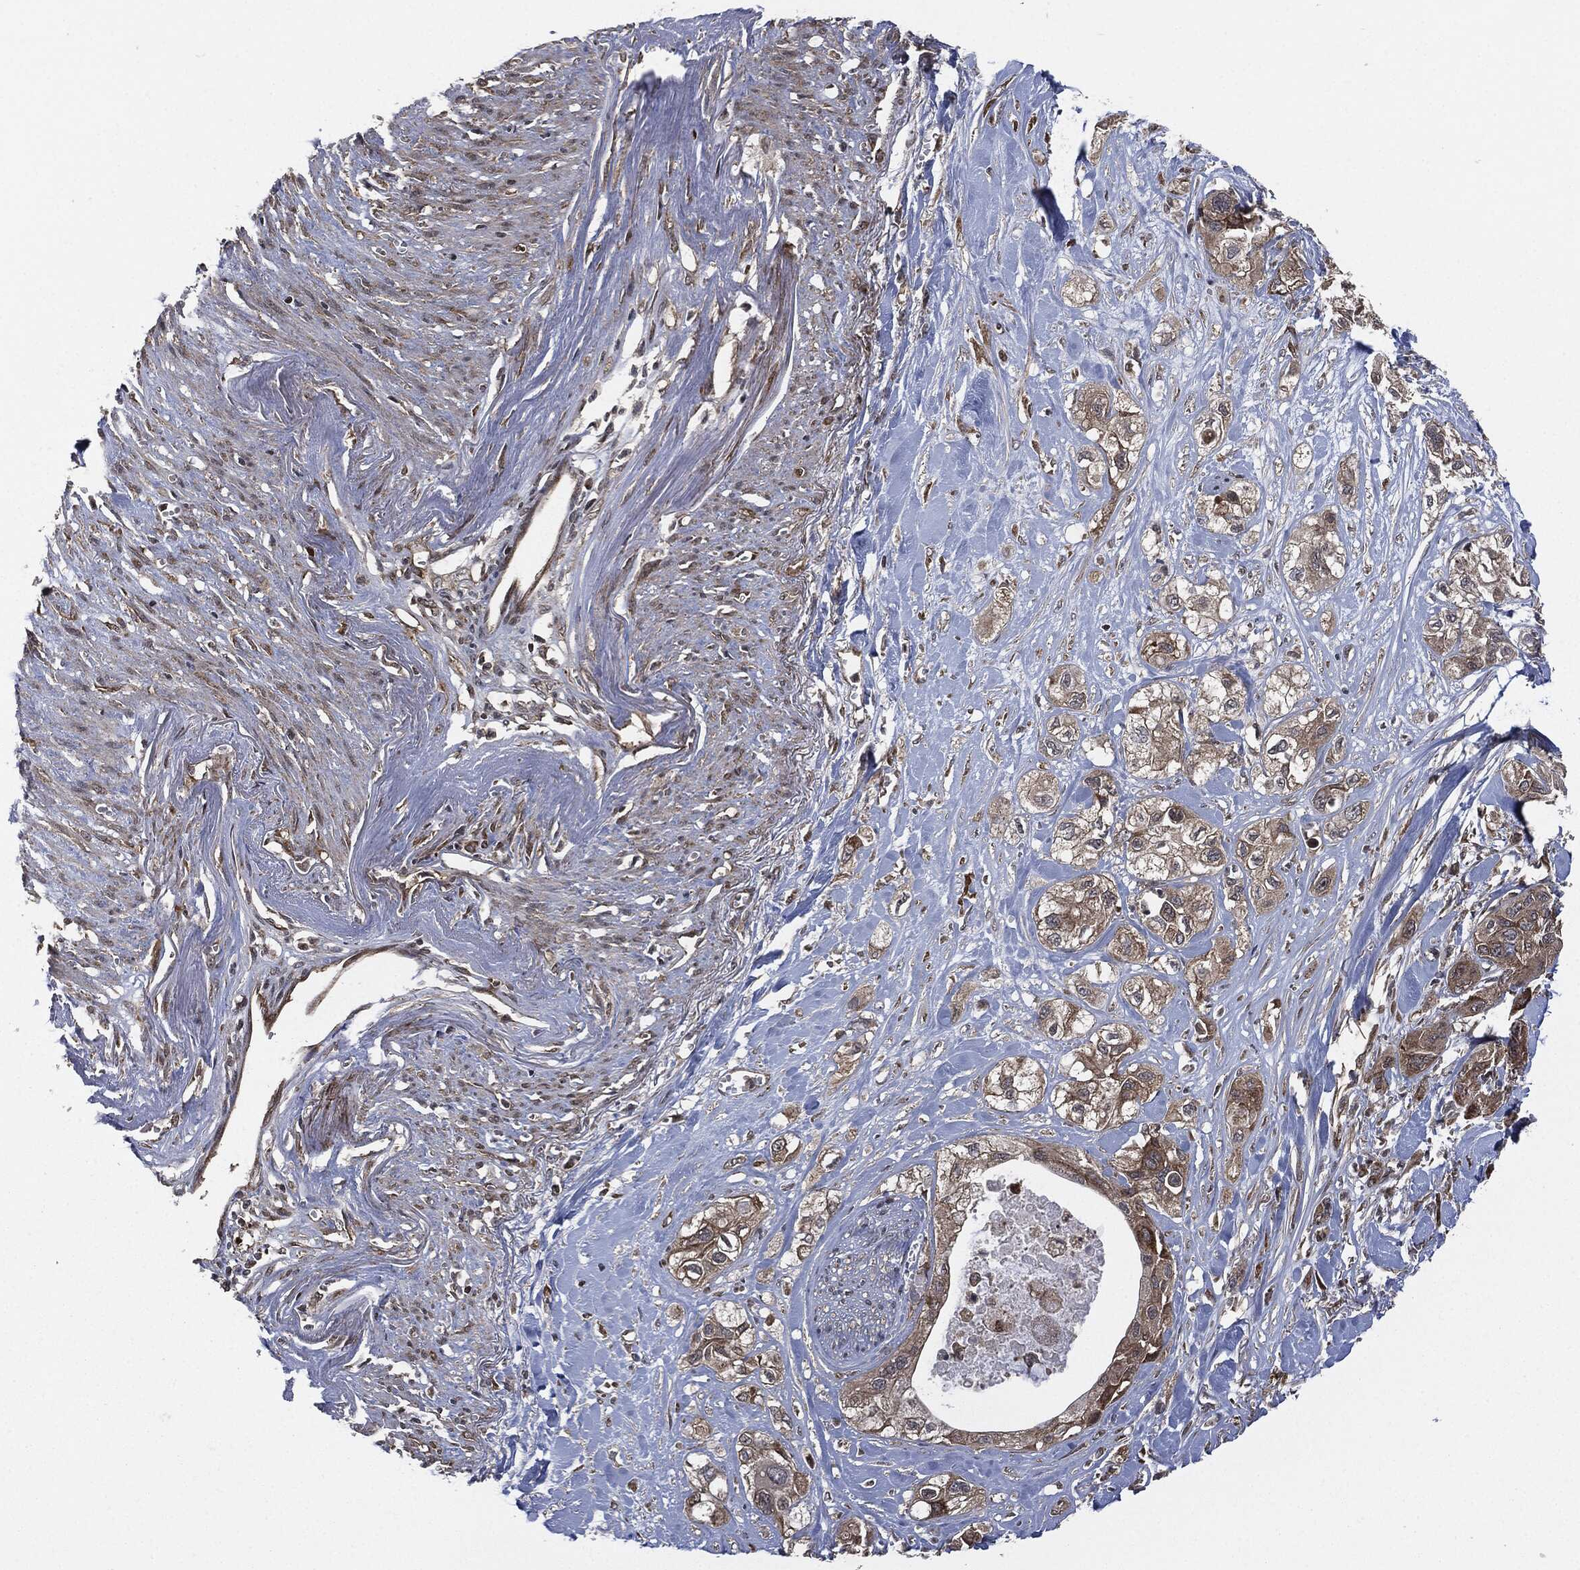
{"staining": {"intensity": "moderate", "quantity": ">75%", "location": "cytoplasmic/membranous"}, "tissue": "pancreatic cancer", "cell_type": "Tumor cells", "image_type": "cancer", "snomed": [{"axis": "morphology", "description": "Adenocarcinoma, NOS"}, {"axis": "topography", "description": "Pancreas"}], "caption": "Moderate cytoplasmic/membranous protein staining is seen in approximately >75% of tumor cells in pancreatic cancer (adenocarcinoma).", "gene": "HRAS", "patient": {"sex": "male", "age": 72}}